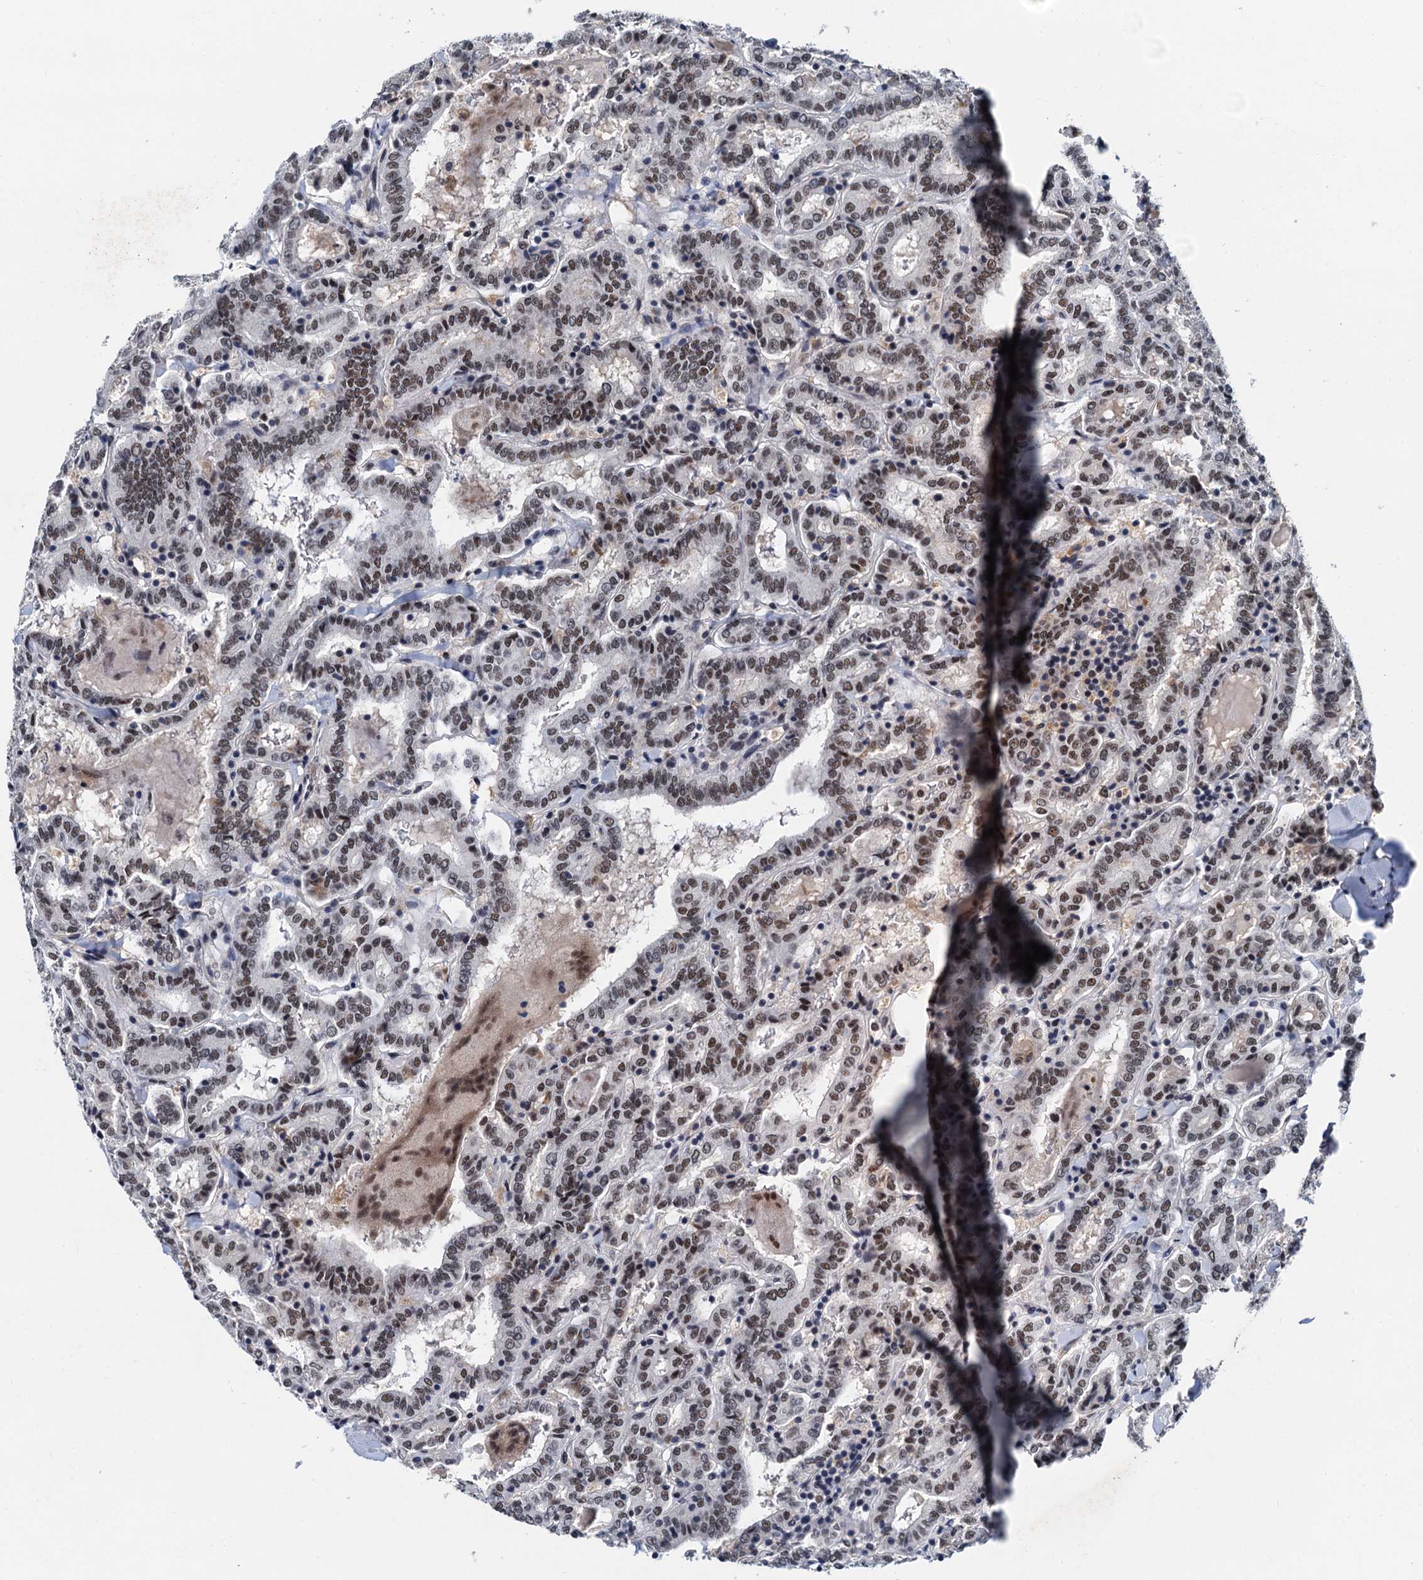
{"staining": {"intensity": "moderate", "quantity": ">75%", "location": "nuclear"}, "tissue": "thyroid cancer", "cell_type": "Tumor cells", "image_type": "cancer", "snomed": [{"axis": "morphology", "description": "Papillary adenocarcinoma, NOS"}, {"axis": "topography", "description": "Thyroid gland"}], "caption": "Immunohistochemical staining of human thyroid cancer (papillary adenocarcinoma) displays medium levels of moderate nuclear positivity in about >75% of tumor cells. The staining was performed using DAB (3,3'-diaminobenzidine) to visualize the protein expression in brown, while the nuclei were stained in blue with hematoxylin (Magnification: 20x).", "gene": "SNRPD1", "patient": {"sex": "female", "age": 72}}